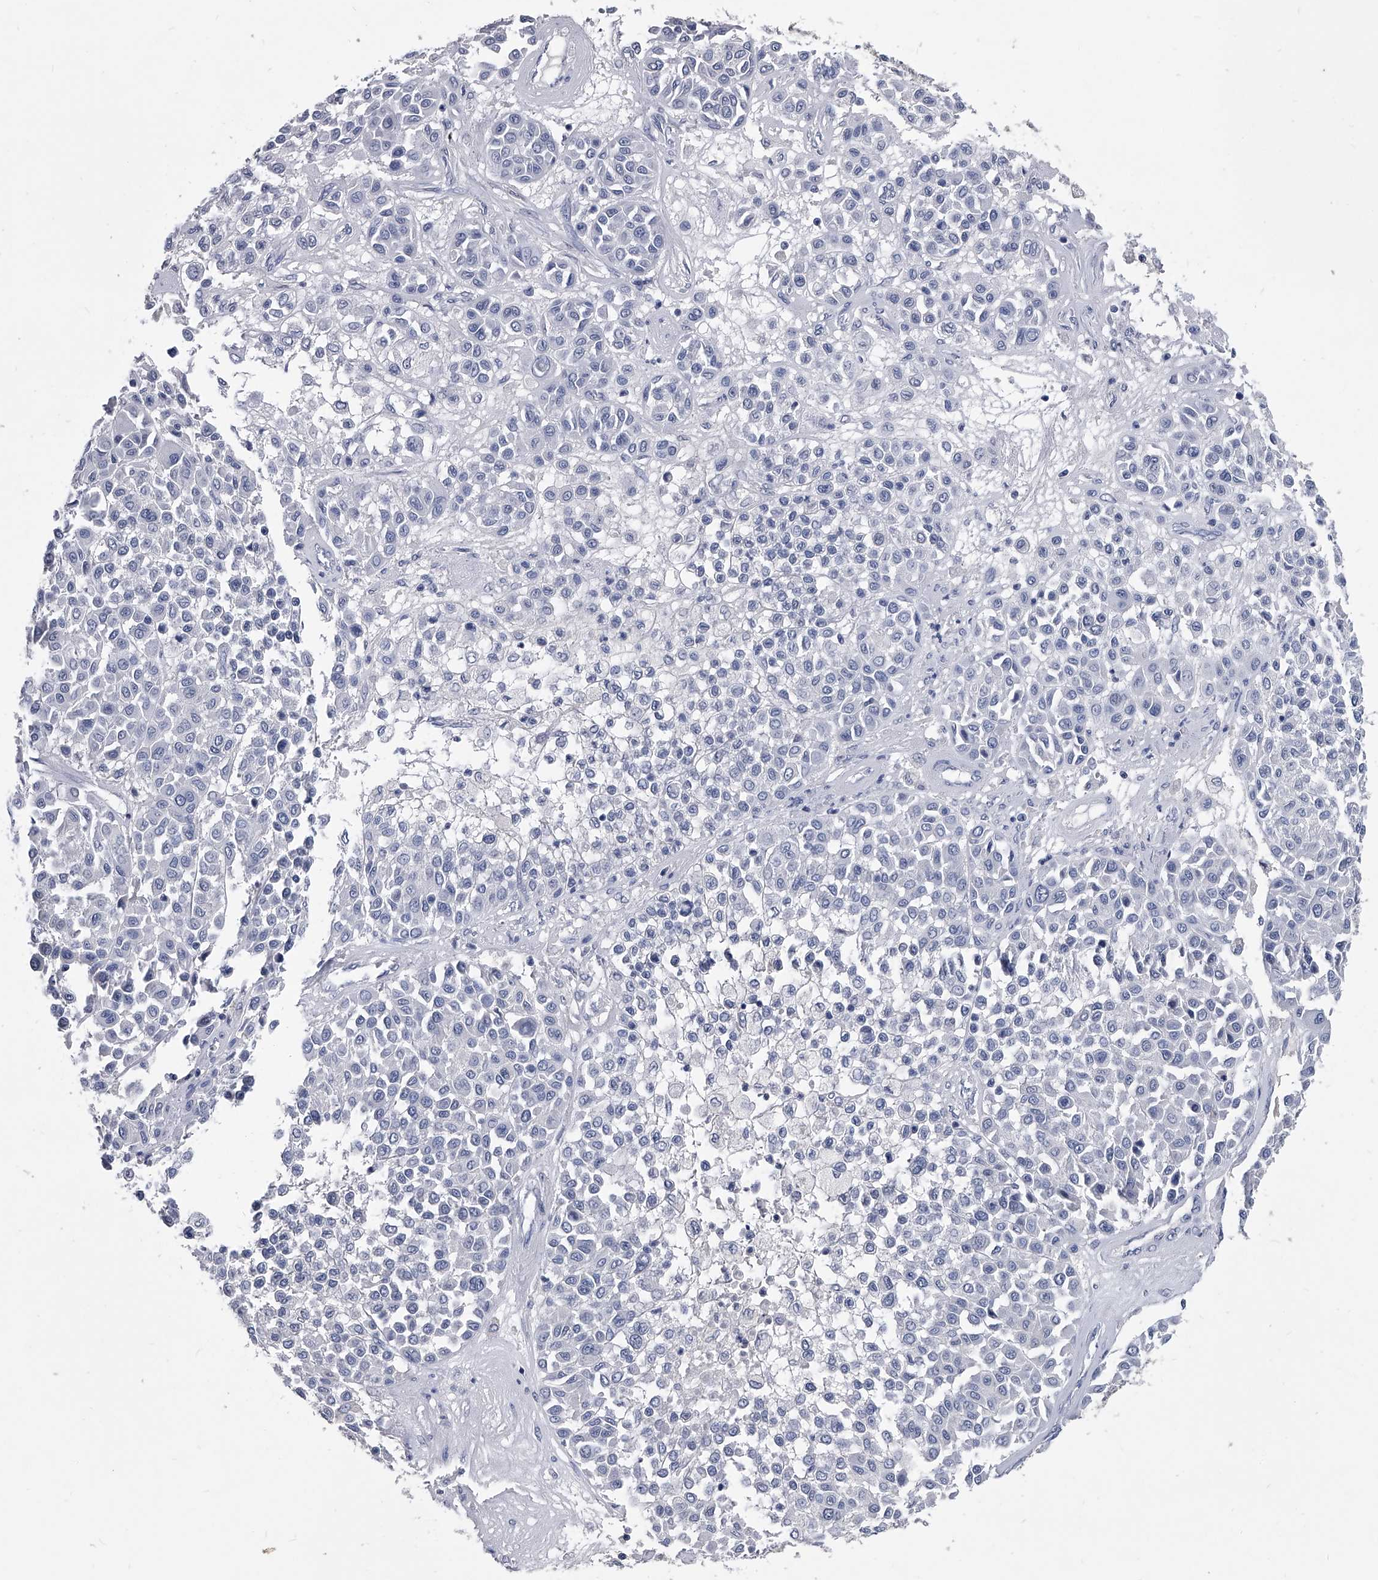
{"staining": {"intensity": "negative", "quantity": "none", "location": "none"}, "tissue": "melanoma", "cell_type": "Tumor cells", "image_type": "cancer", "snomed": [{"axis": "morphology", "description": "Malignant melanoma, Metastatic site"}, {"axis": "topography", "description": "Soft tissue"}], "caption": "The histopathology image shows no significant expression in tumor cells of malignant melanoma (metastatic site).", "gene": "BCAS1", "patient": {"sex": "male", "age": 41}}